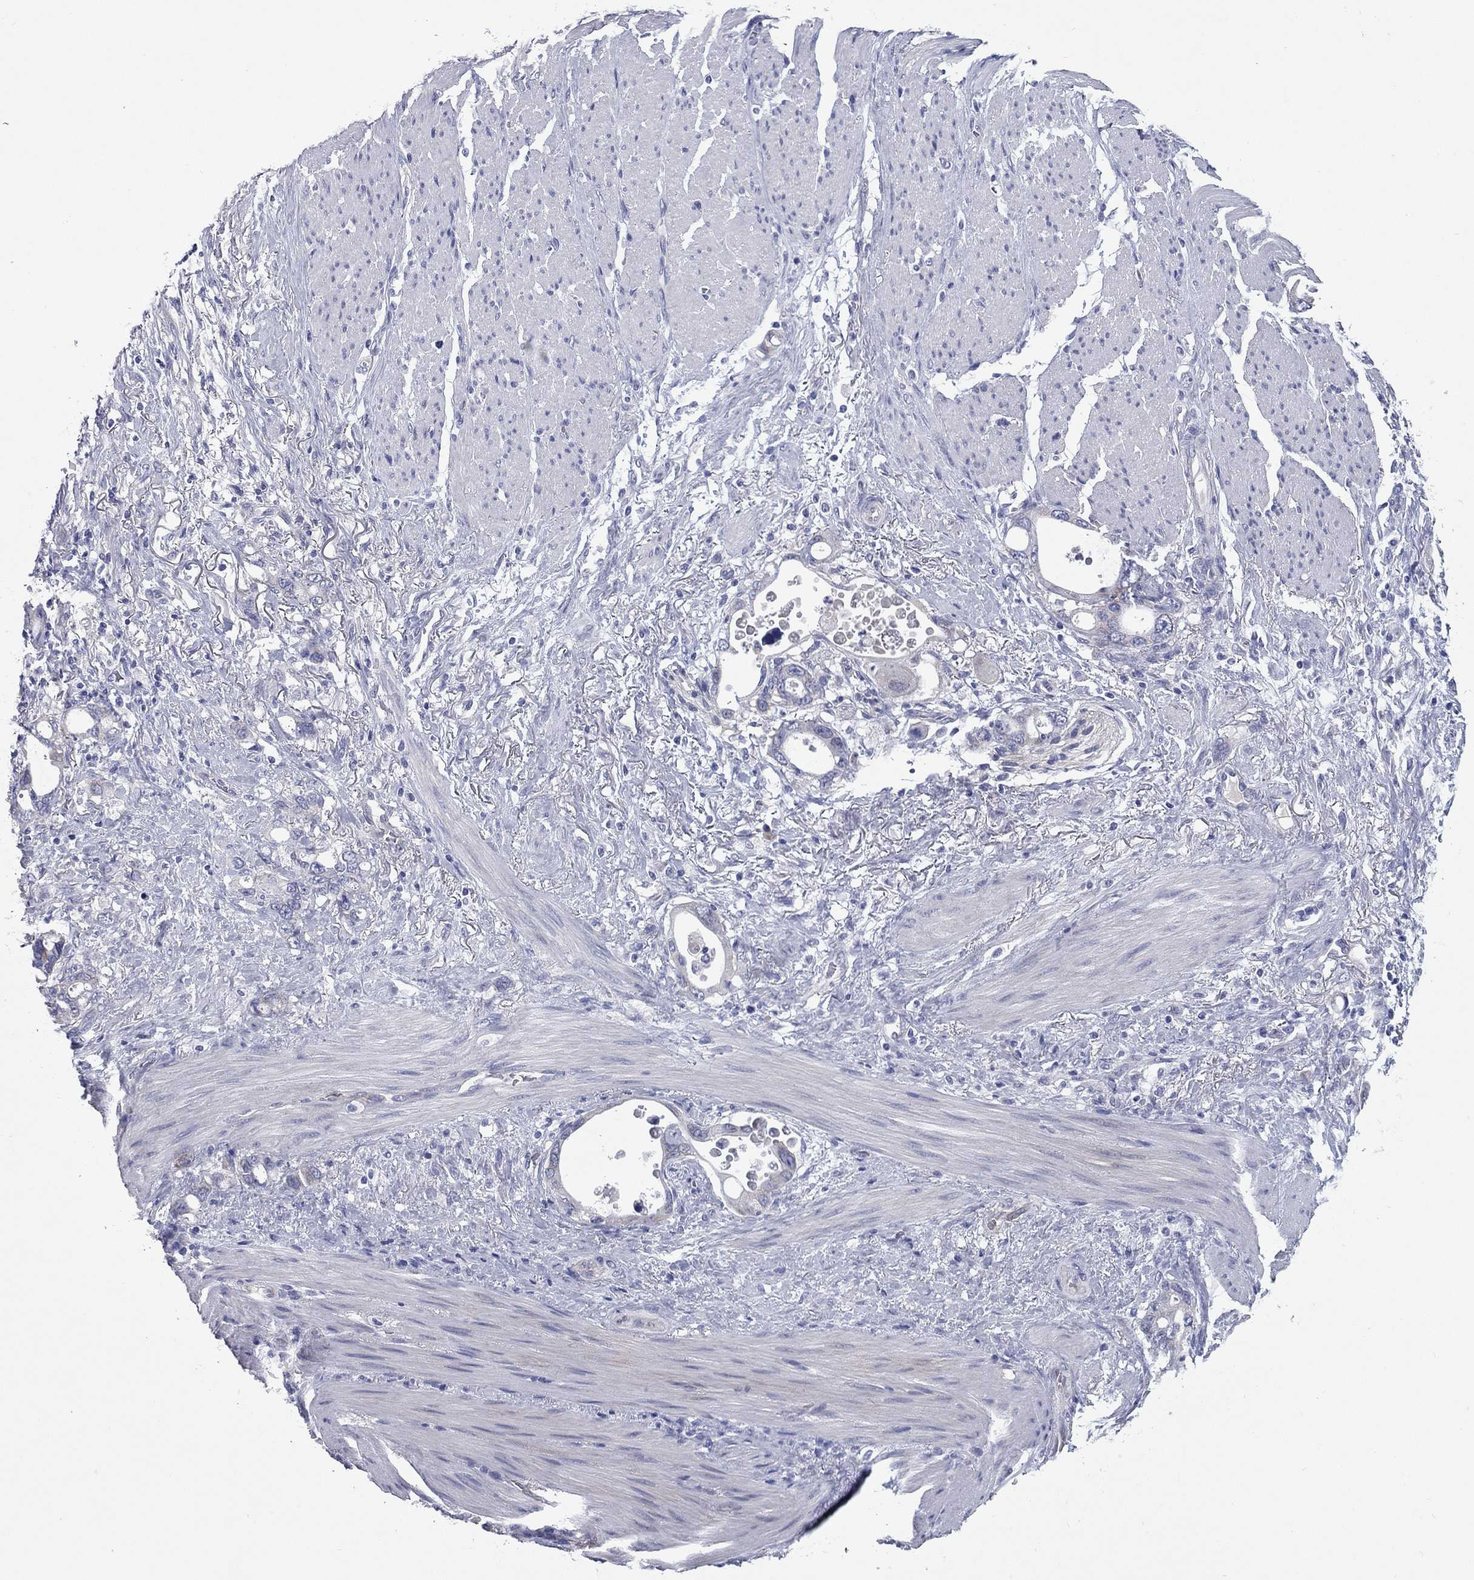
{"staining": {"intensity": "moderate", "quantity": "<25%", "location": "cytoplasmic/membranous"}, "tissue": "stomach cancer", "cell_type": "Tumor cells", "image_type": "cancer", "snomed": [{"axis": "morphology", "description": "Adenocarcinoma, NOS"}, {"axis": "topography", "description": "Stomach, upper"}], "caption": "IHC of stomach adenocarcinoma demonstrates low levels of moderate cytoplasmic/membranous positivity in approximately <25% of tumor cells.", "gene": "UNC119B", "patient": {"sex": "male", "age": 74}}